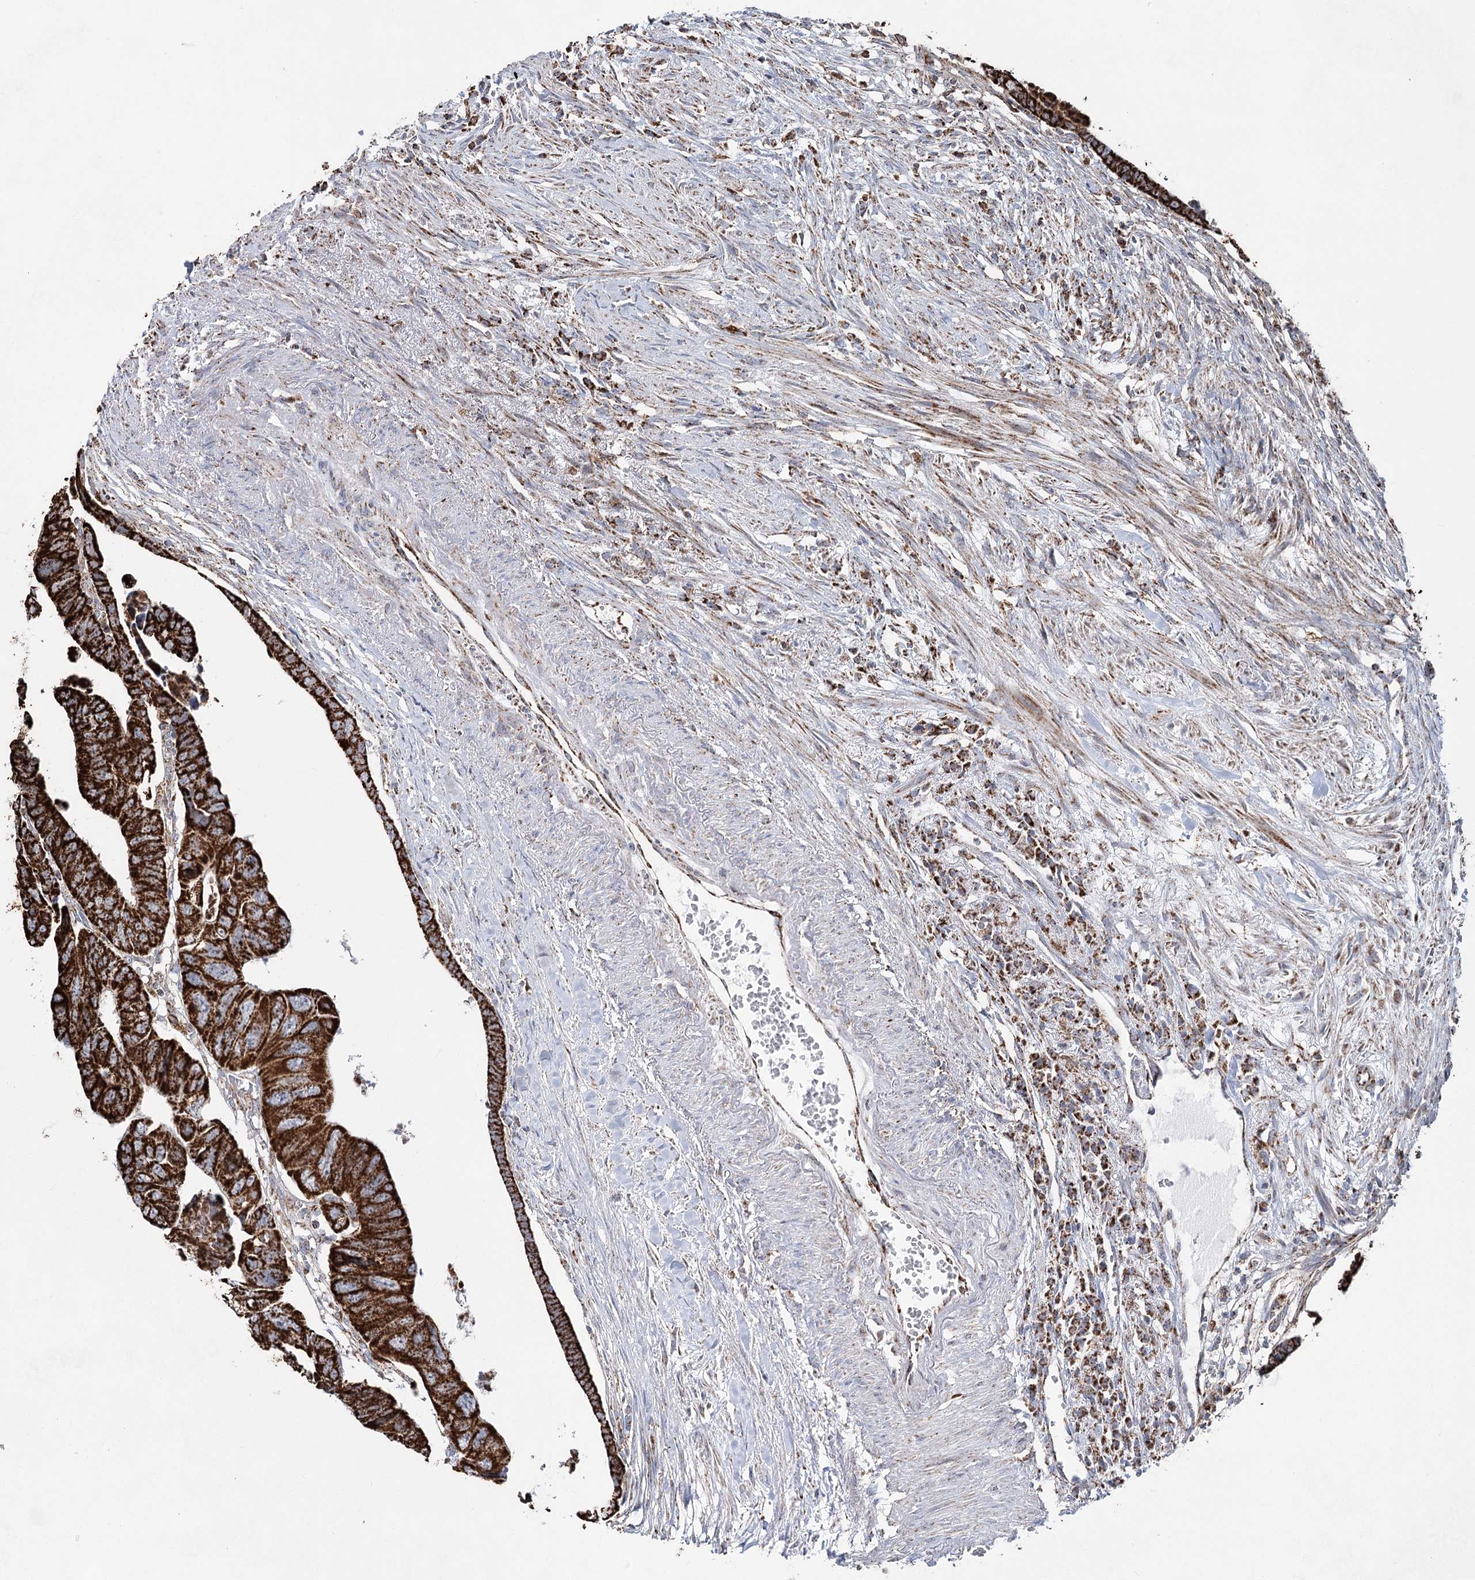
{"staining": {"intensity": "strong", "quantity": ">75%", "location": "cytoplasmic/membranous"}, "tissue": "colorectal cancer", "cell_type": "Tumor cells", "image_type": "cancer", "snomed": [{"axis": "morphology", "description": "Adenocarcinoma, NOS"}, {"axis": "topography", "description": "Rectum"}], "caption": "Tumor cells show high levels of strong cytoplasmic/membranous staining in approximately >75% of cells in human colorectal cancer. (Brightfield microscopy of DAB IHC at high magnification).", "gene": "CWF19L1", "patient": {"sex": "female", "age": 65}}